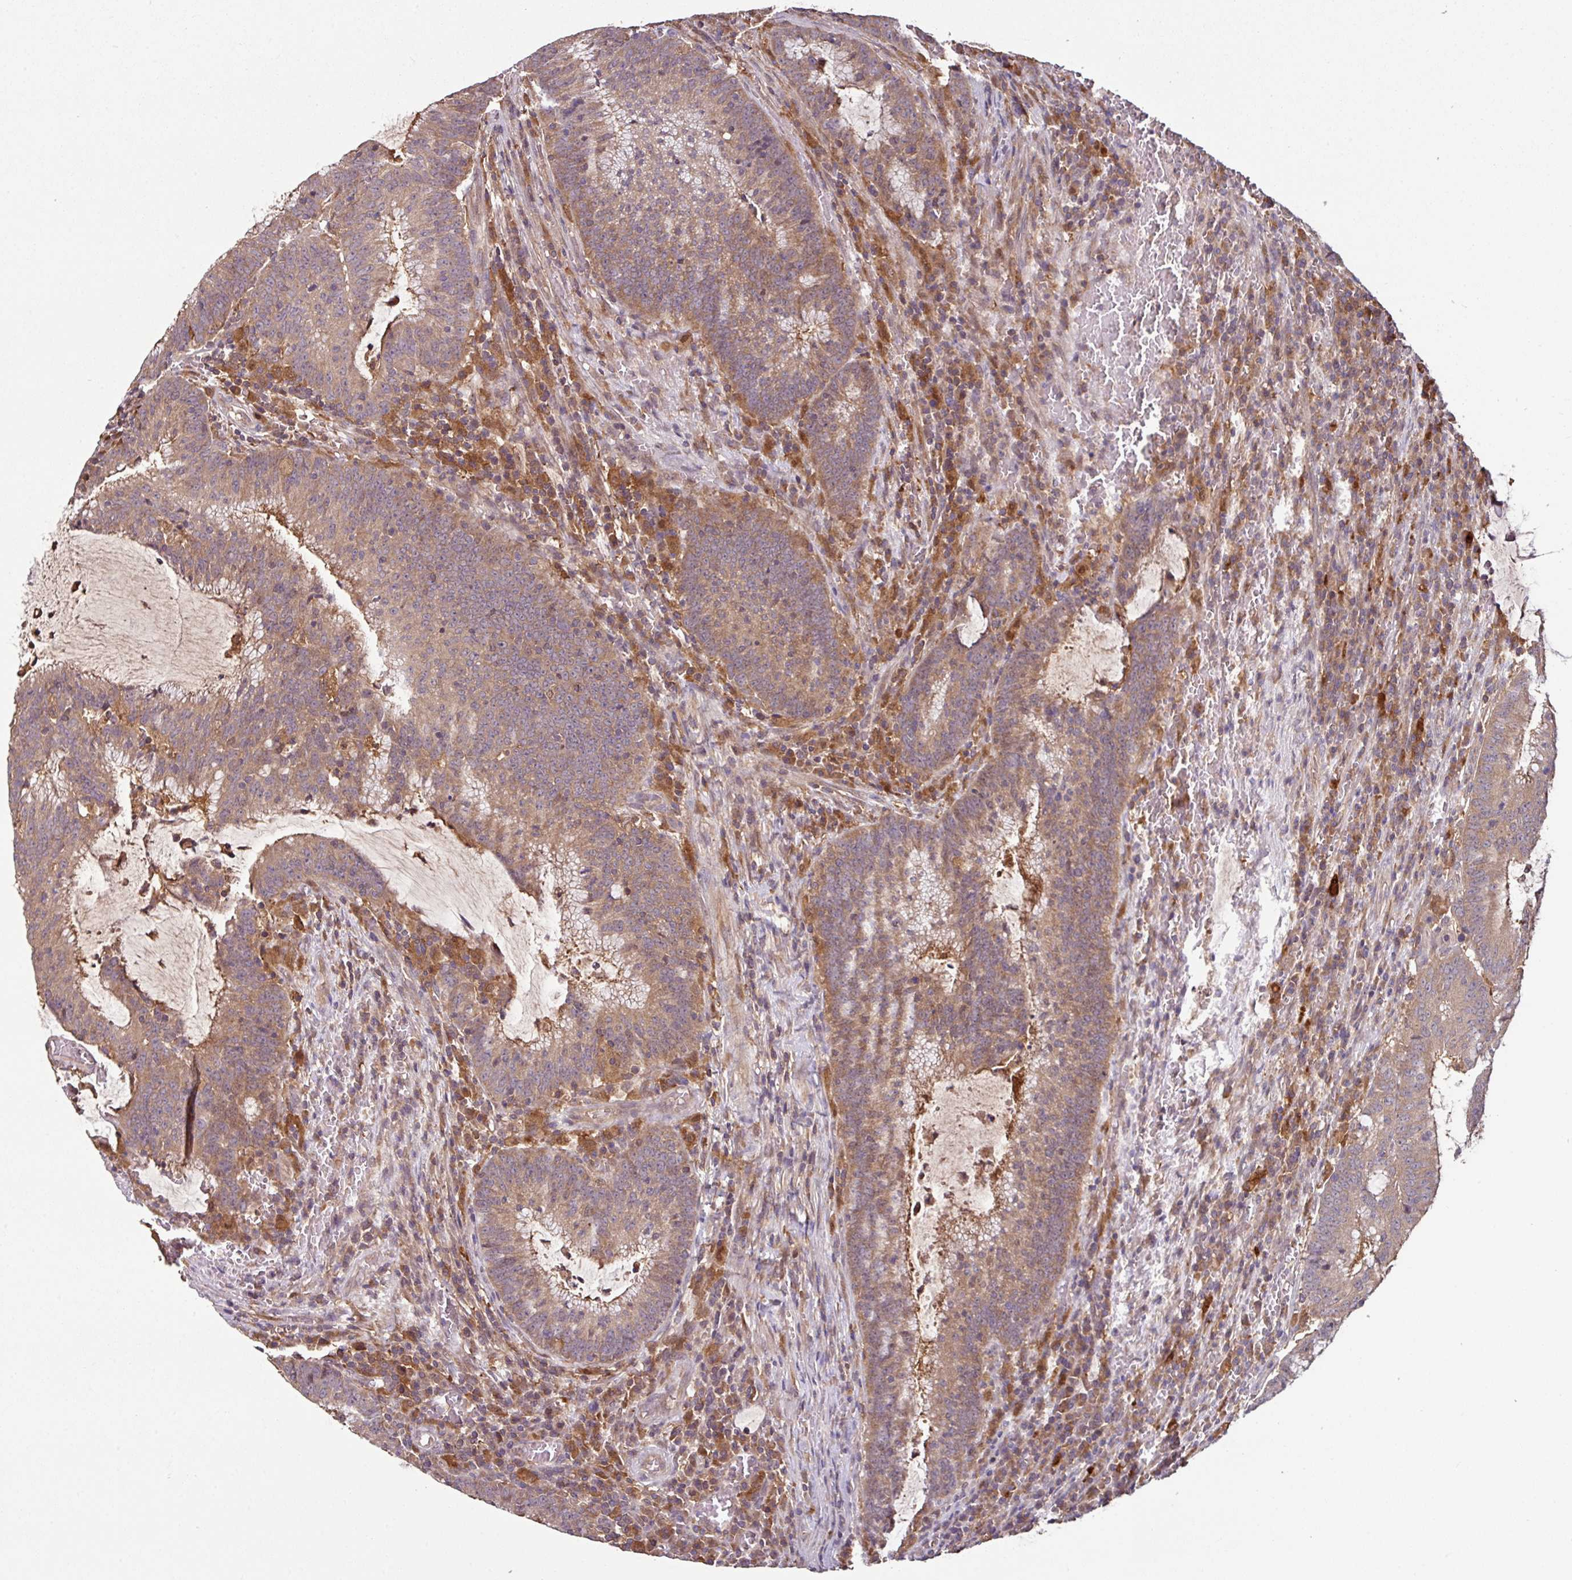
{"staining": {"intensity": "moderate", "quantity": ">75%", "location": "cytoplasmic/membranous"}, "tissue": "colorectal cancer", "cell_type": "Tumor cells", "image_type": "cancer", "snomed": [{"axis": "morphology", "description": "Adenocarcinoma, NOS"}, {"axis": "topography", "description": "Rectum"}], "caption": "This micrograph shows IHC staining of colorectal cancer, with medium moderate cytoplasmic/membranous staining in about >75% of tumor cells.", "gene": "GNPDA1", "patient": {"sex": "female", "age": 77}}